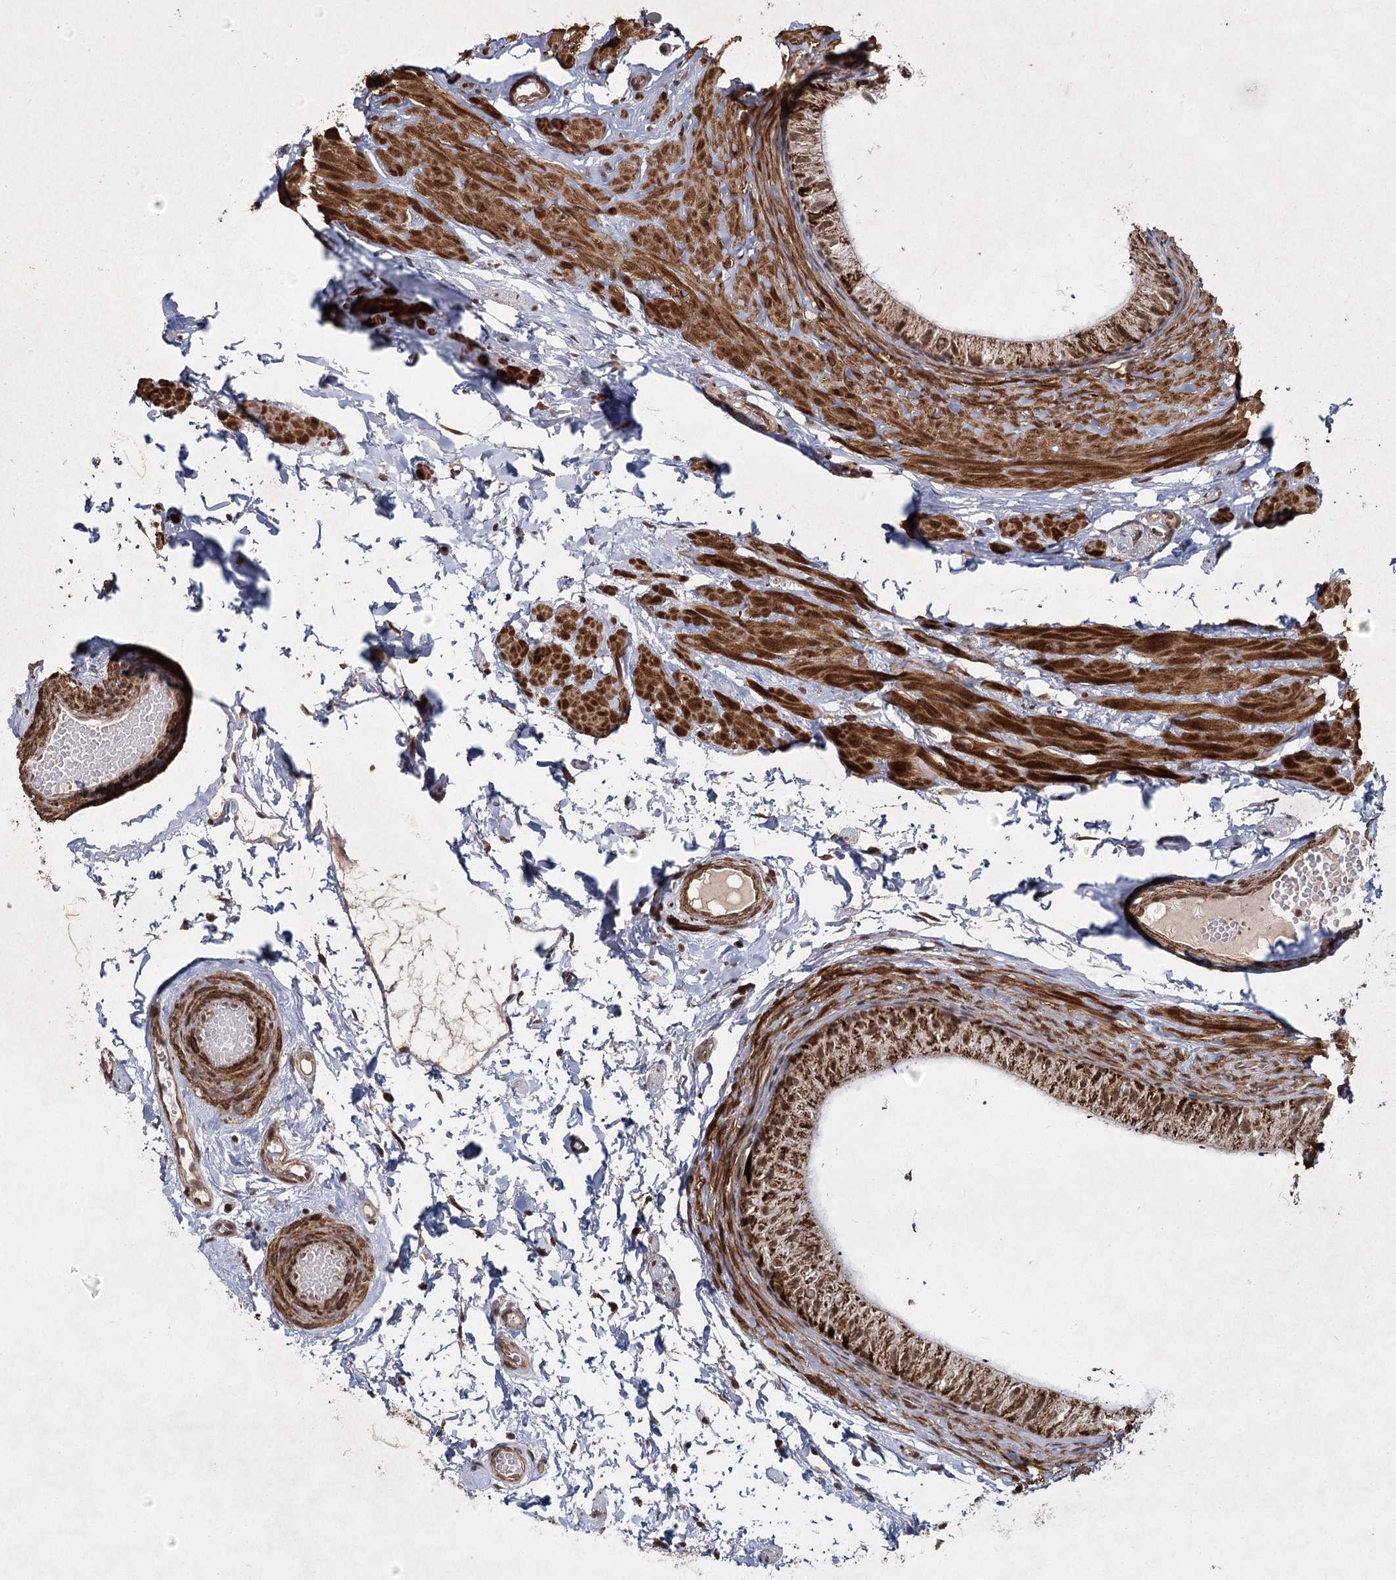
{"staining": {"intensity": "strong", "quantity": ">75%", "location": "cytoplasmic/membranous,nuclear"}, "tissue": "epididymis", "cell_type": "Glandular cells", "image_type": "normal", "snomed": [{"axis": "morphology", "description": "Normal tissue, NOS"}, {"axis": "topography", "description": "Epididymis"}], "caption": "Immunohistochemistry histopathology image of normal epididymis stained for a protein (brown), which shows high levels of strong cytoplasmic/membranous,nuclear staining in about >75% of glandular cells.", "gene": "ZCCHC24", "patient": {"sex": "male", "age": 50}}